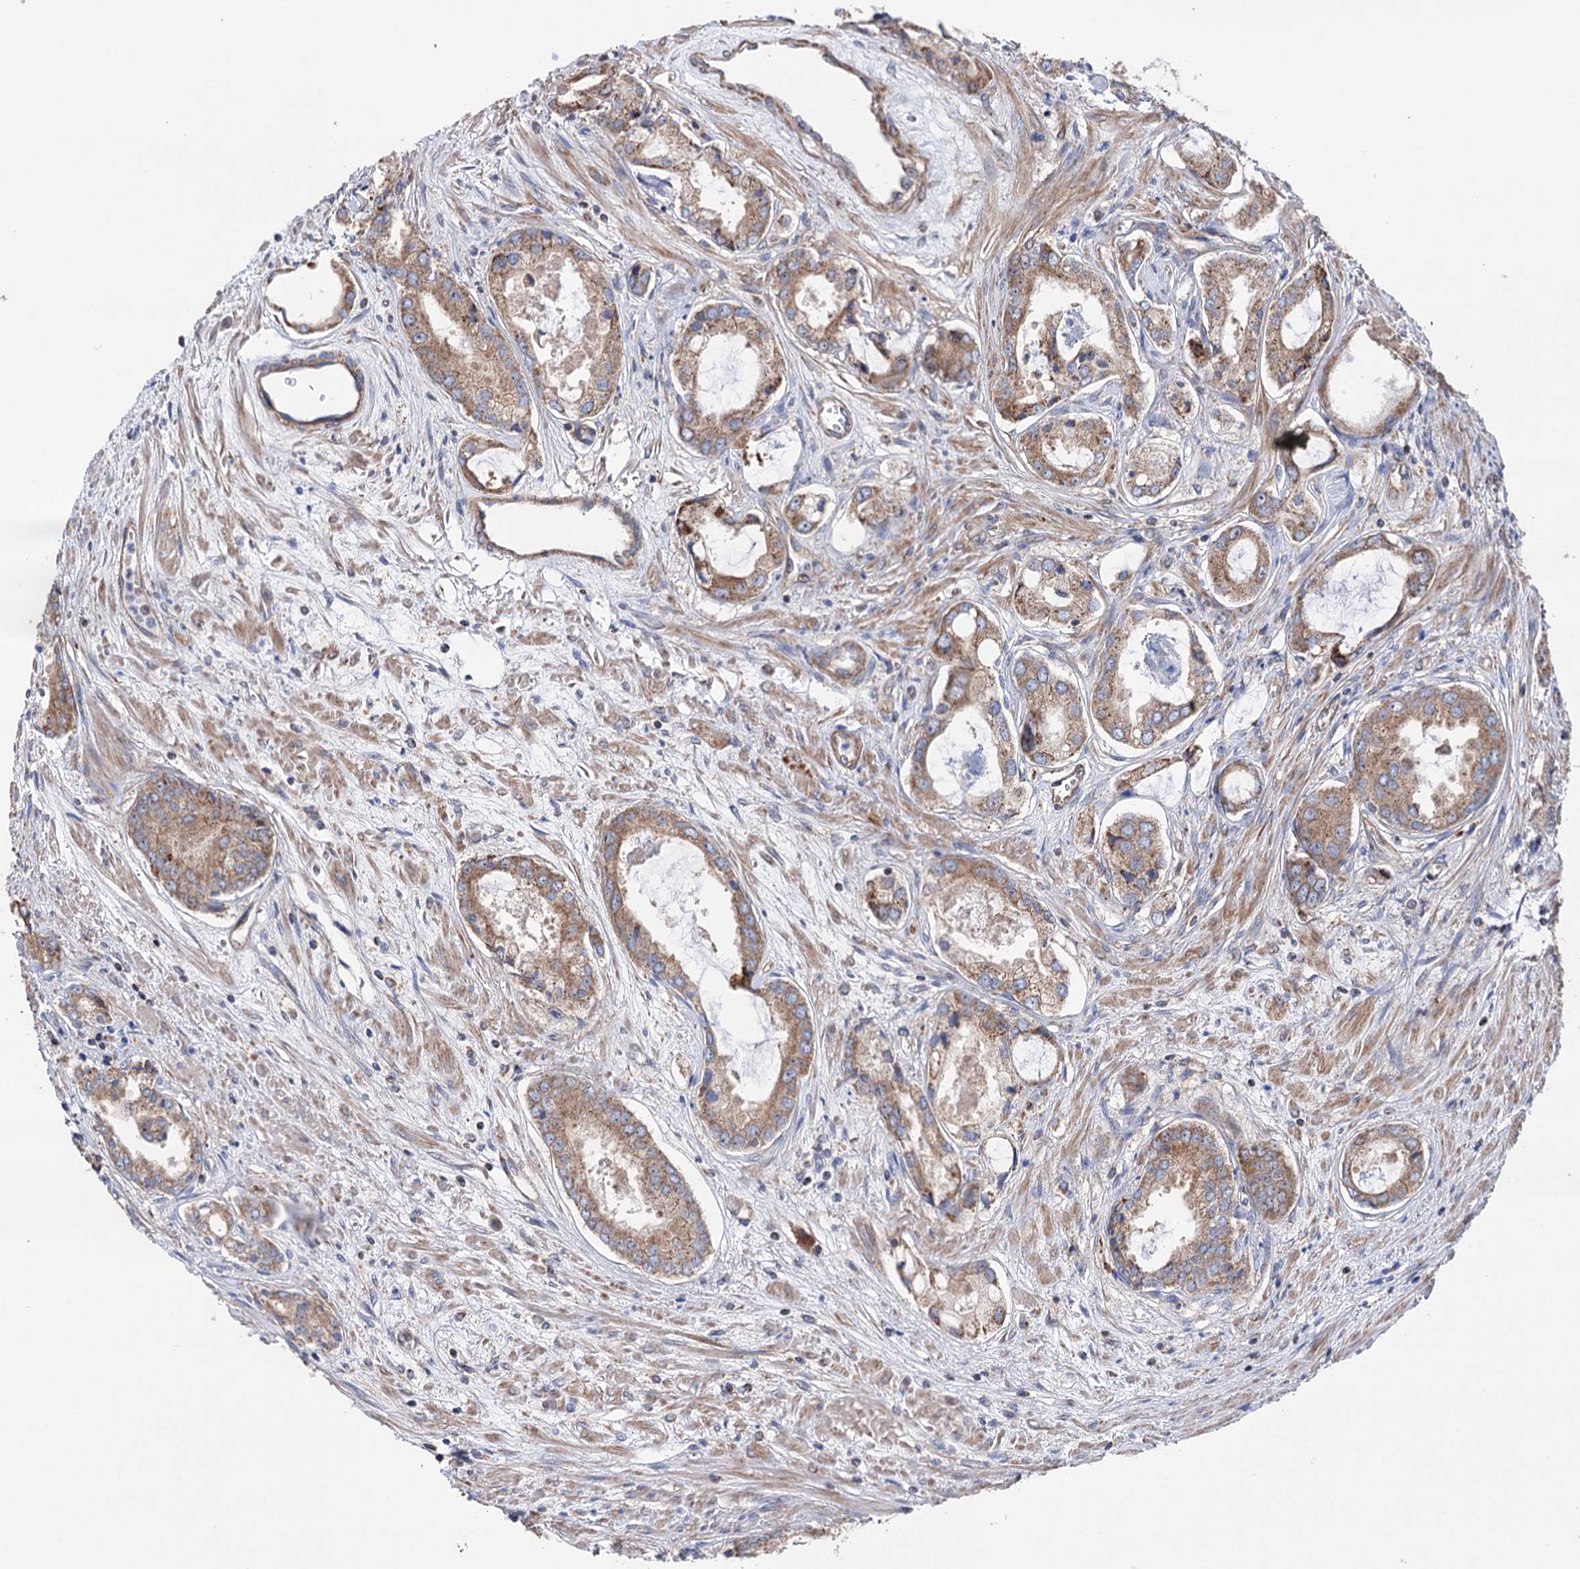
{"staining": {"intensity": "moderate", "quantity": ">75%", "location": "cytoplasmic/membranous"}, "tissue": "prostate cancer", "cell_type": "Tumor cells", "image_type": "cancer", "snomed": [{"axis": "morphology", "description": "Adenocarcinoma, Low grade"}, {"axis": "topography", "description": "Prostate"}], "caption": "Moderate cytoplasmic/membranous staining is present in about >75% of tumor cells in prostate cancer.", "gene": "SUCLA2", "patient": {"sex": "male", "age": 68}}